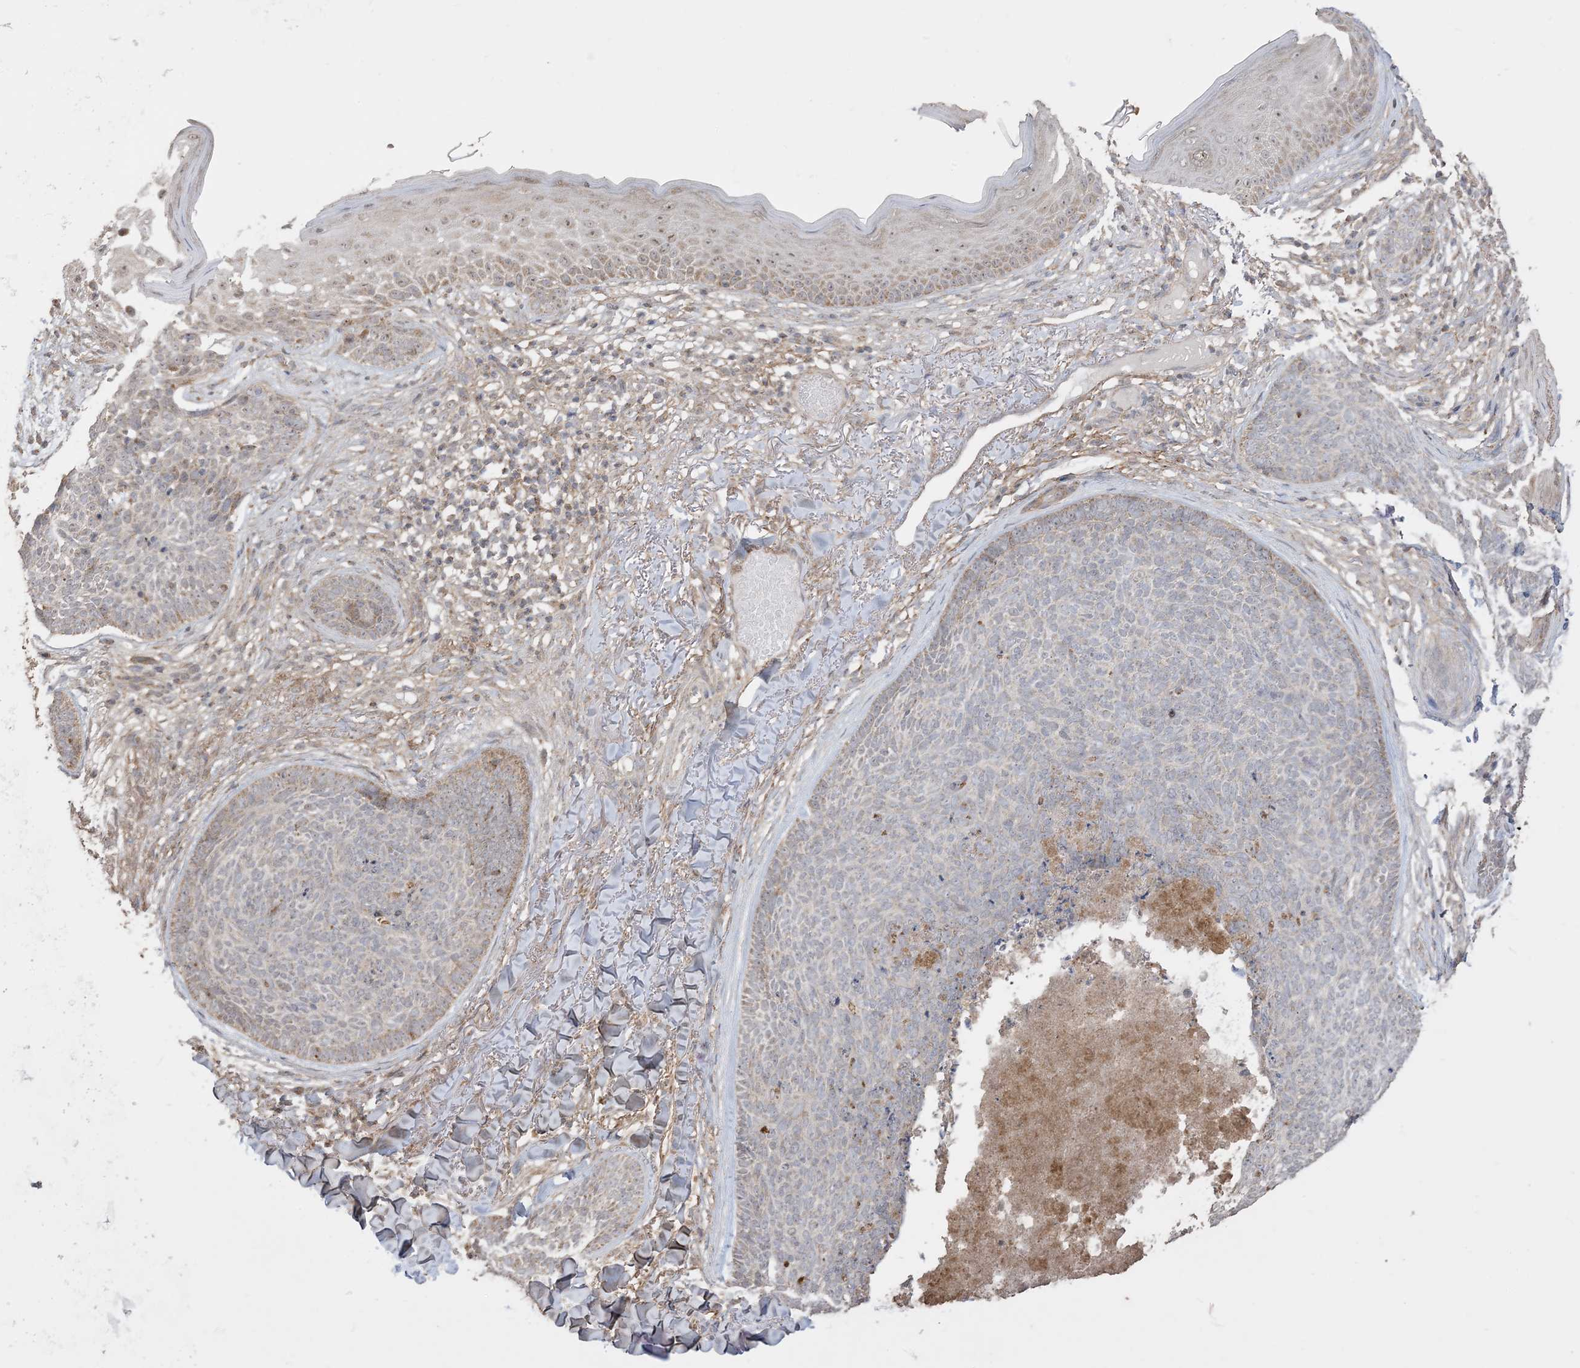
{"staining": {"intensity": "strong", "quantity": "25%-75%", "location": "cytoplasmic/membranous"}, "tissue": "skin cancer", "cell_type": "Tumor cells", "image_type": "cancer", "snomed": [{"axis": "morphology", "description": "Basal cell carcinoma"}, {"axis": "topography", "description": "Skin"}], "caption": "Human basal cell carcinoma (skin) stained with a brown dye displays strong cytoplasmic/membranous positive staining in about 25%-75% of tumor cells.", "gene": "SIRT3", "patient": {"sex": "female", "age": 70}}